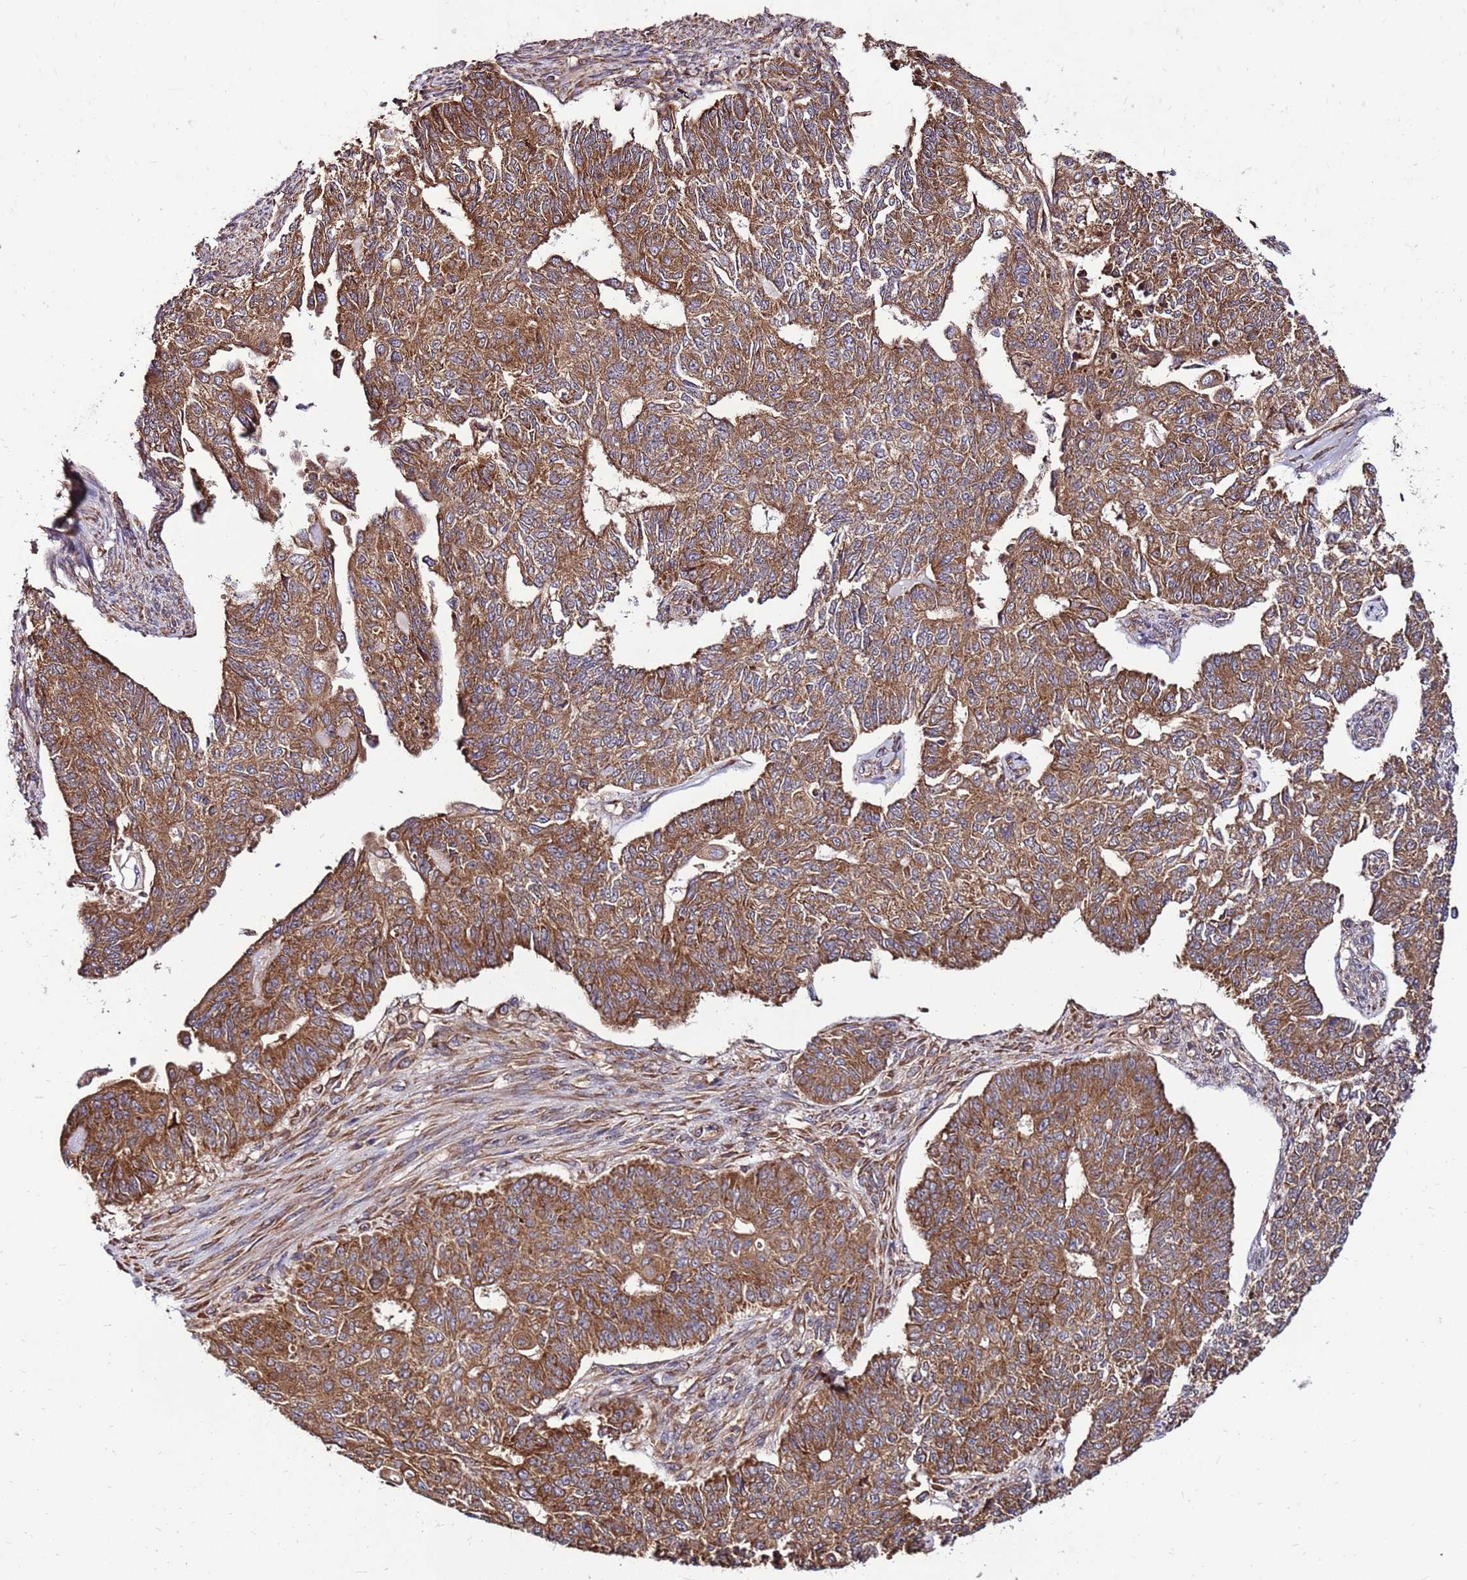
{"staining": {"intensity": "moderate", "quantity": ">75%", "location": "cytoplasmic/membranous"}, "tissue": "endometrial cancer", "cell_type": "Tumor cells", "image_type": "cancer", "snomed": [{"axis": "morphology", "description": "Adenocarcinoma, NOS"}, {"axis": "topography", "description": "Endometrium"}], "caption": "Endometrial adenocarcinoma stained for a protein displays moderate cytoplasmic/membranous positivity in tumor cells. (brown staining indicates protein expression, while blue staining denotes nuclei).", "gene": "SLC44A5", "patient": {"sex": "female", "age": 32}}